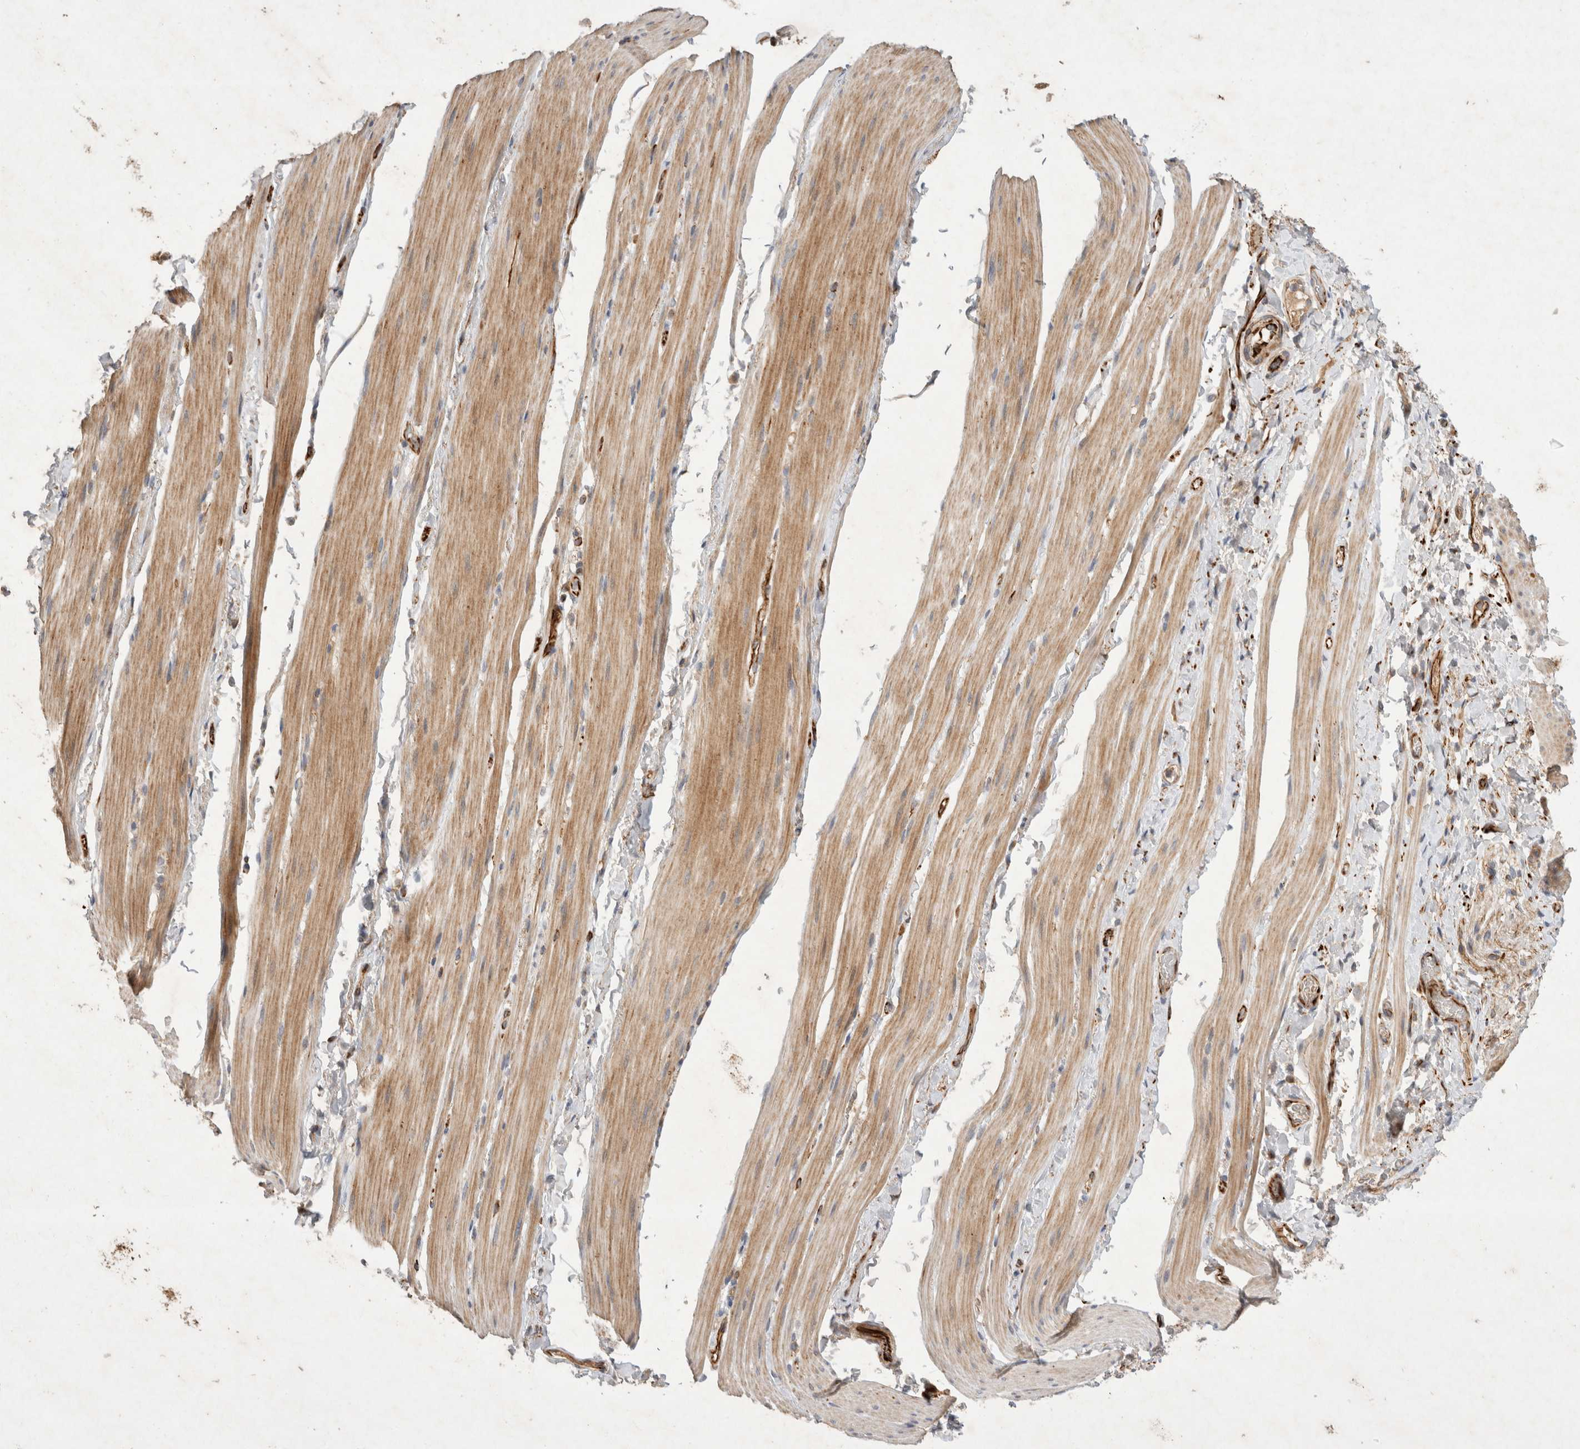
{"staining": {"intensity": "moderate", "quantity": "25%-75%", "location": "cytoplasmic/membranous"}, "tissue": "smooth muscle", "cell_type": "Smooth muscle cells", "image_type": "normal", "snomed": [{"axis": "morphology", "description": "Normal tissue, NOS"}, {"axis": "topography", "description": "Smooth muscle"}, {"axis": "topography", "description": "Small intestine"}], "caption": "The immunohistochemical stain labels moderate cytoplasmic/membranous positivity in smooth muscle cells of benign smooth muscle.", "gene": "NMU", "patient": {"sex": "female", "age": 84}}